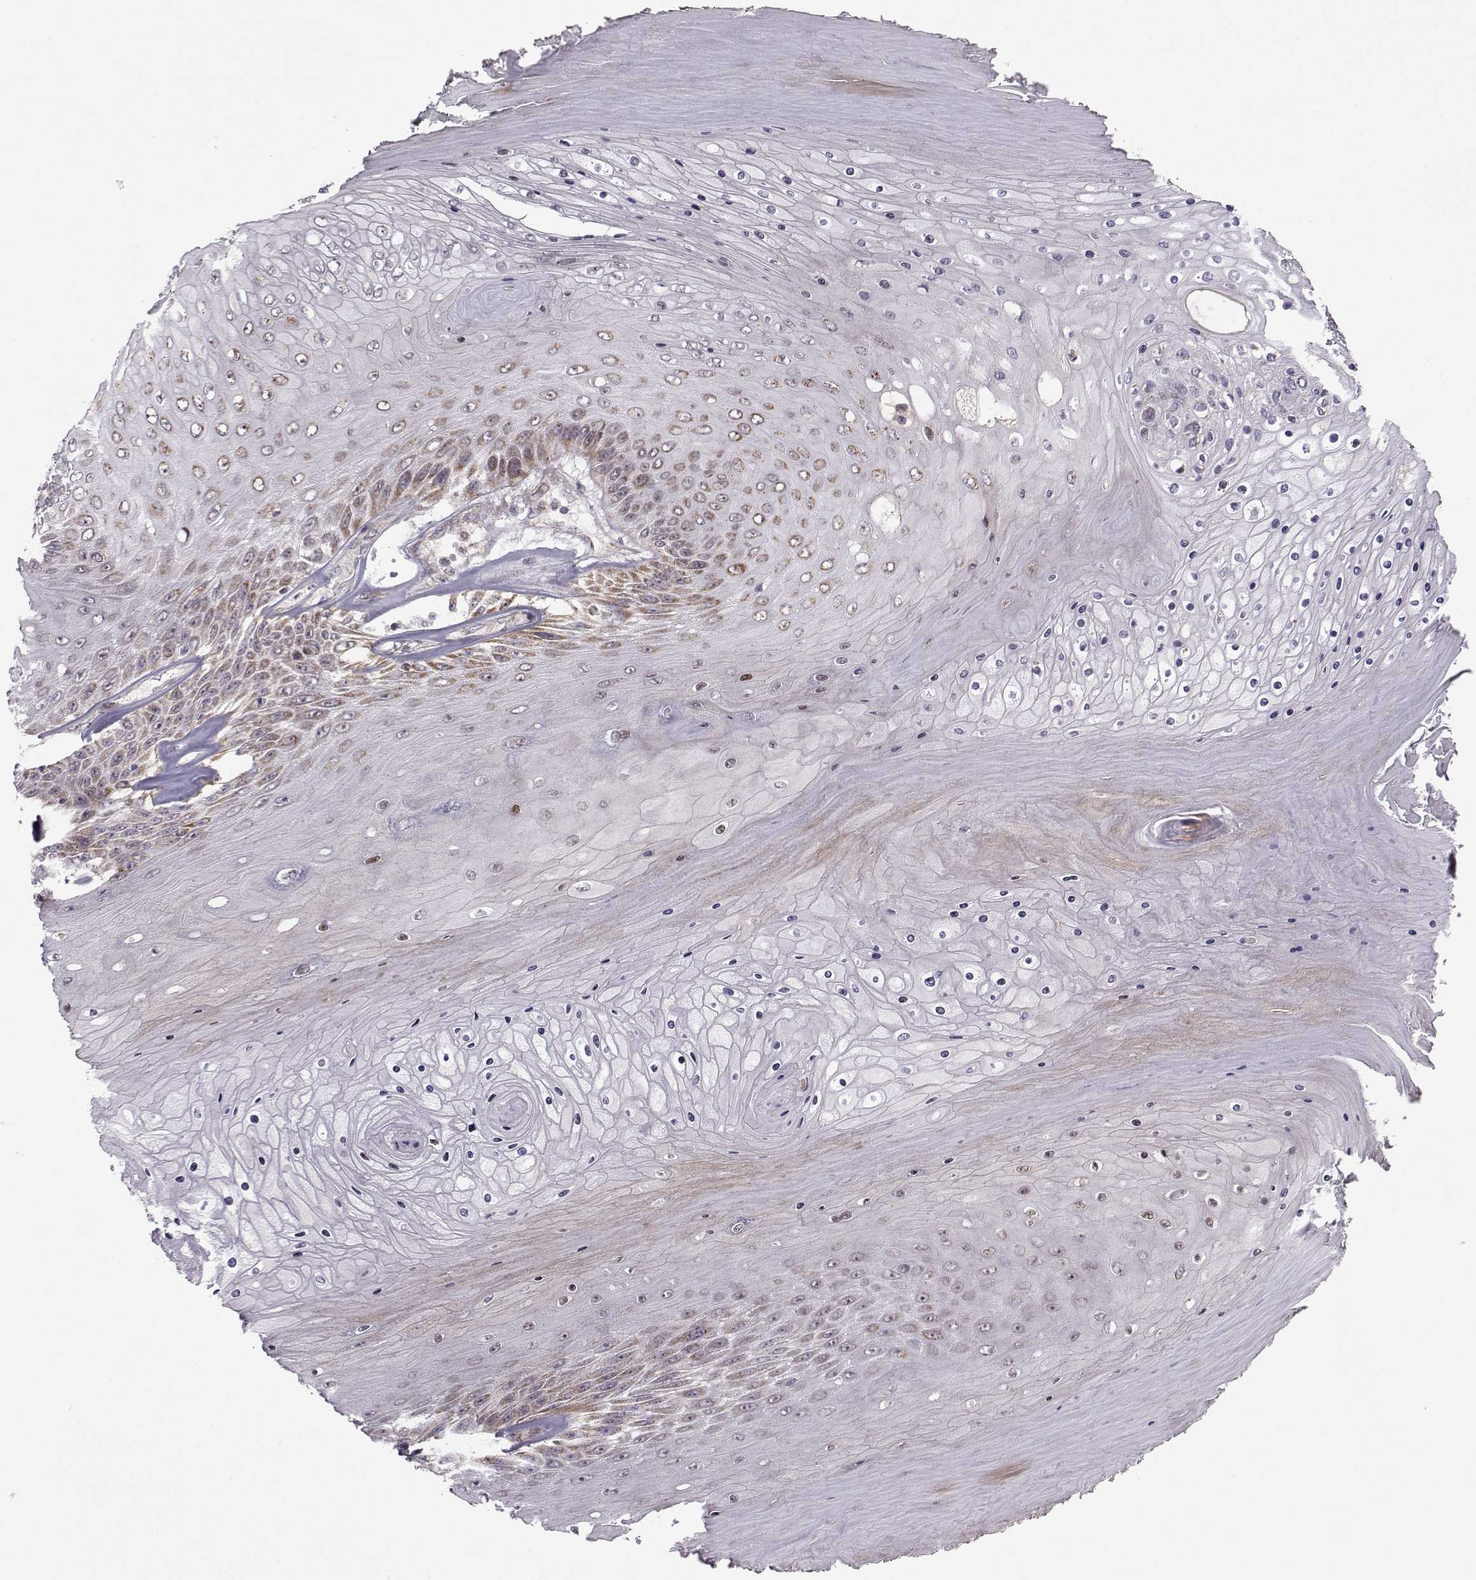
{"staining": {"intensity": "moderate", "quantity": "<25%", "location": "cytoplasmic/membranous"}, "tissue": "skin cancer", "cell_type": "Tumor cells", "image_type": "cancer", "snomed": [{"axis": "morphology", "description": "Squamous cell carcinoma, NOS"}, {"axis": "topography", "description": "Skin"}], "caption": "Skin cancer stained for a protein (brown) exhibits moderate cytoplasmic/membranous positive staining in about <25% of tumor cells.", "gene": "NECAB3", "patient": {"sex": "male", "age": 62}}